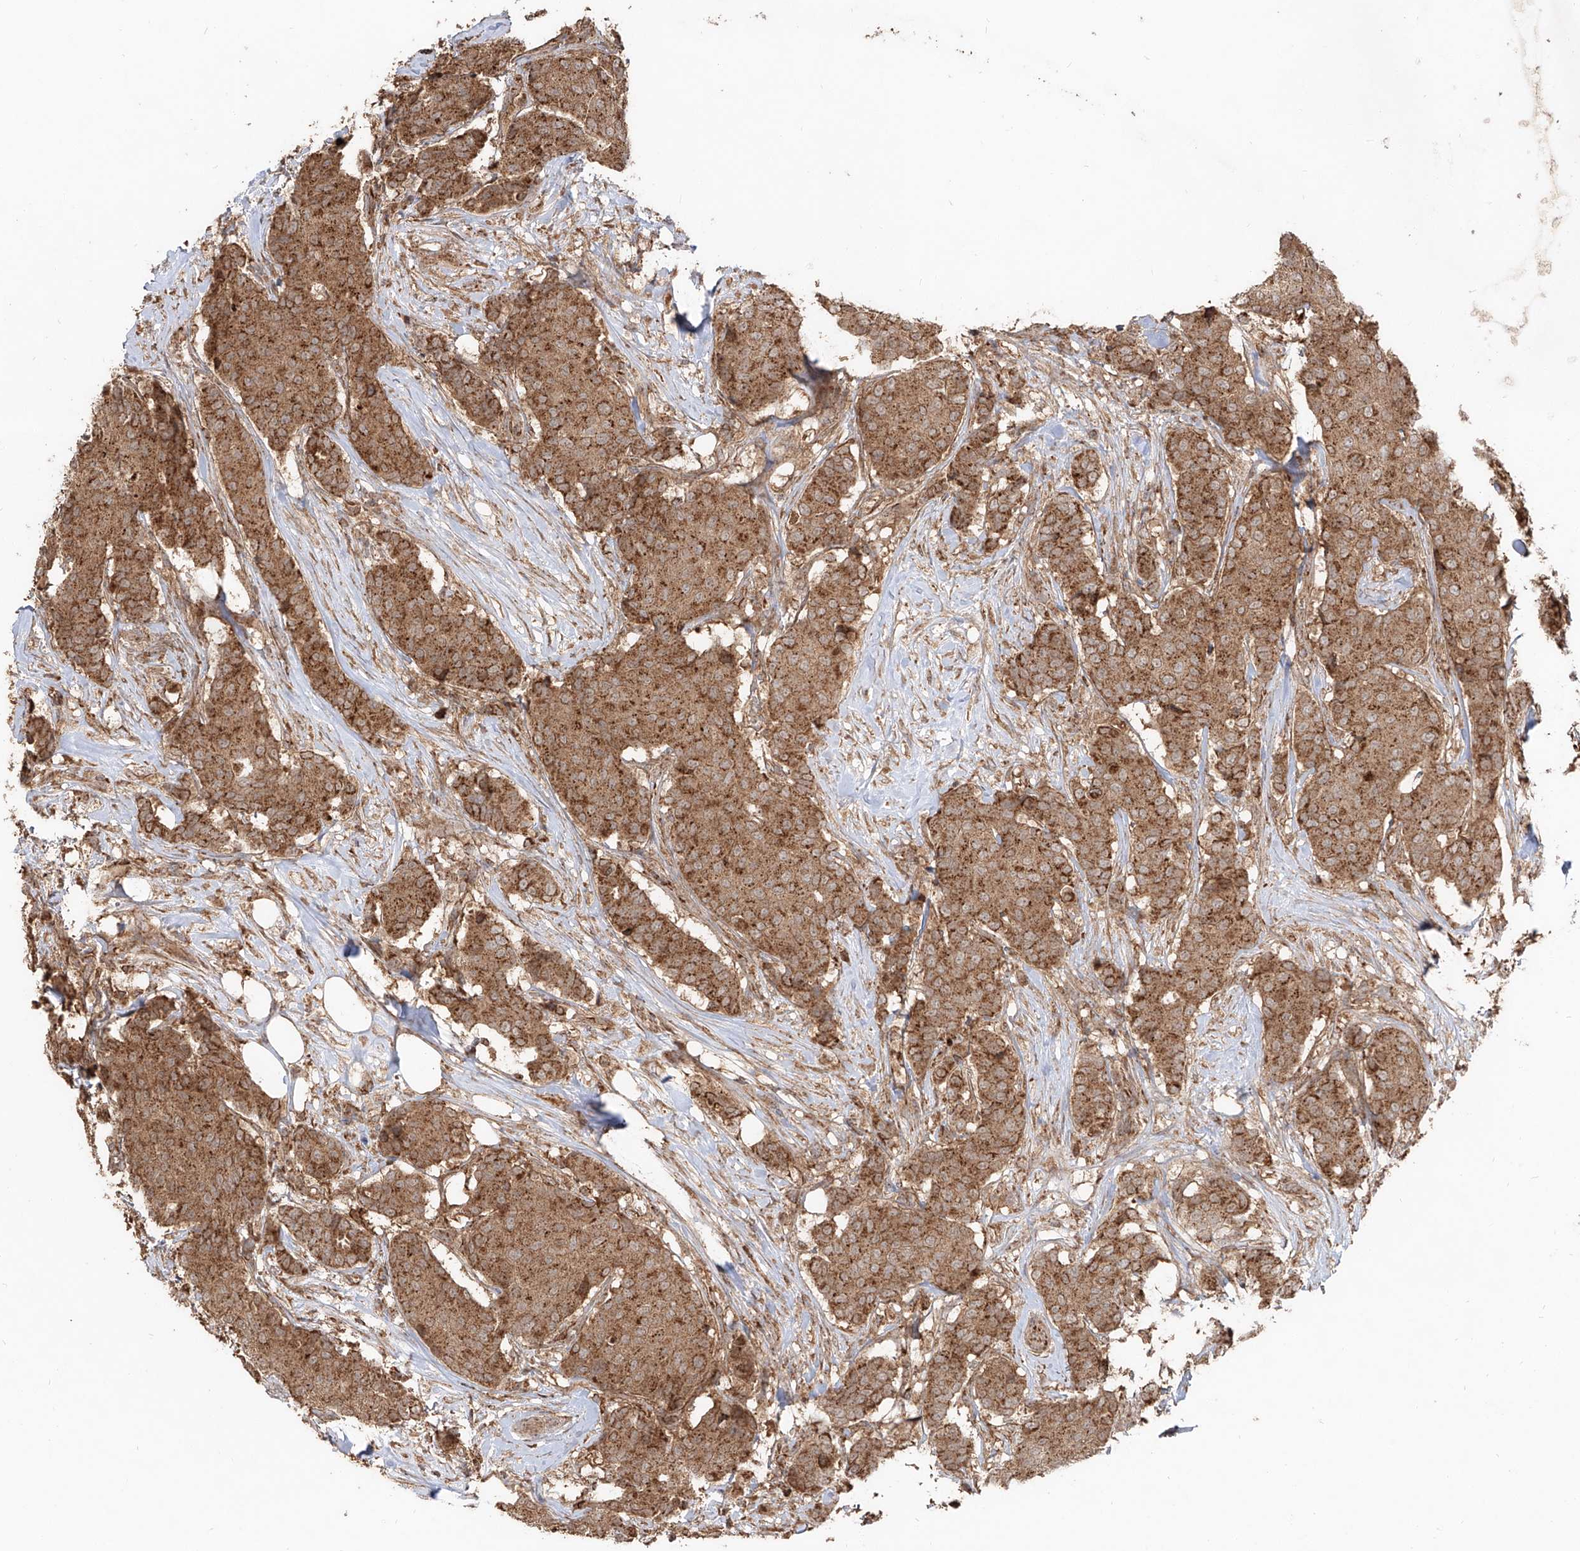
{"staining": {"intensity": "strong", "quantity": ">75%", "location": "cytoplasmic/membranous"}, "tissue": "breast cancer", "cell_type": "Tumor cells", "image_type": "cancer", "snomed": [{"axis": "morphology", "description": "Duct carcinoma"}, {"axis": "topography", "description": "Breast"}], "caption": "The histopathology image demonstrates staining of breast infiltrating ductal carcinoma, revealing strong cytoplasmic/membranous protein positivity (brown color) within tumor cells. (DAB IHC, brown staining for protein, blue staining for nuclei).", "gene": "AIM2", "patient": {"sex": "female", "age": 75}}